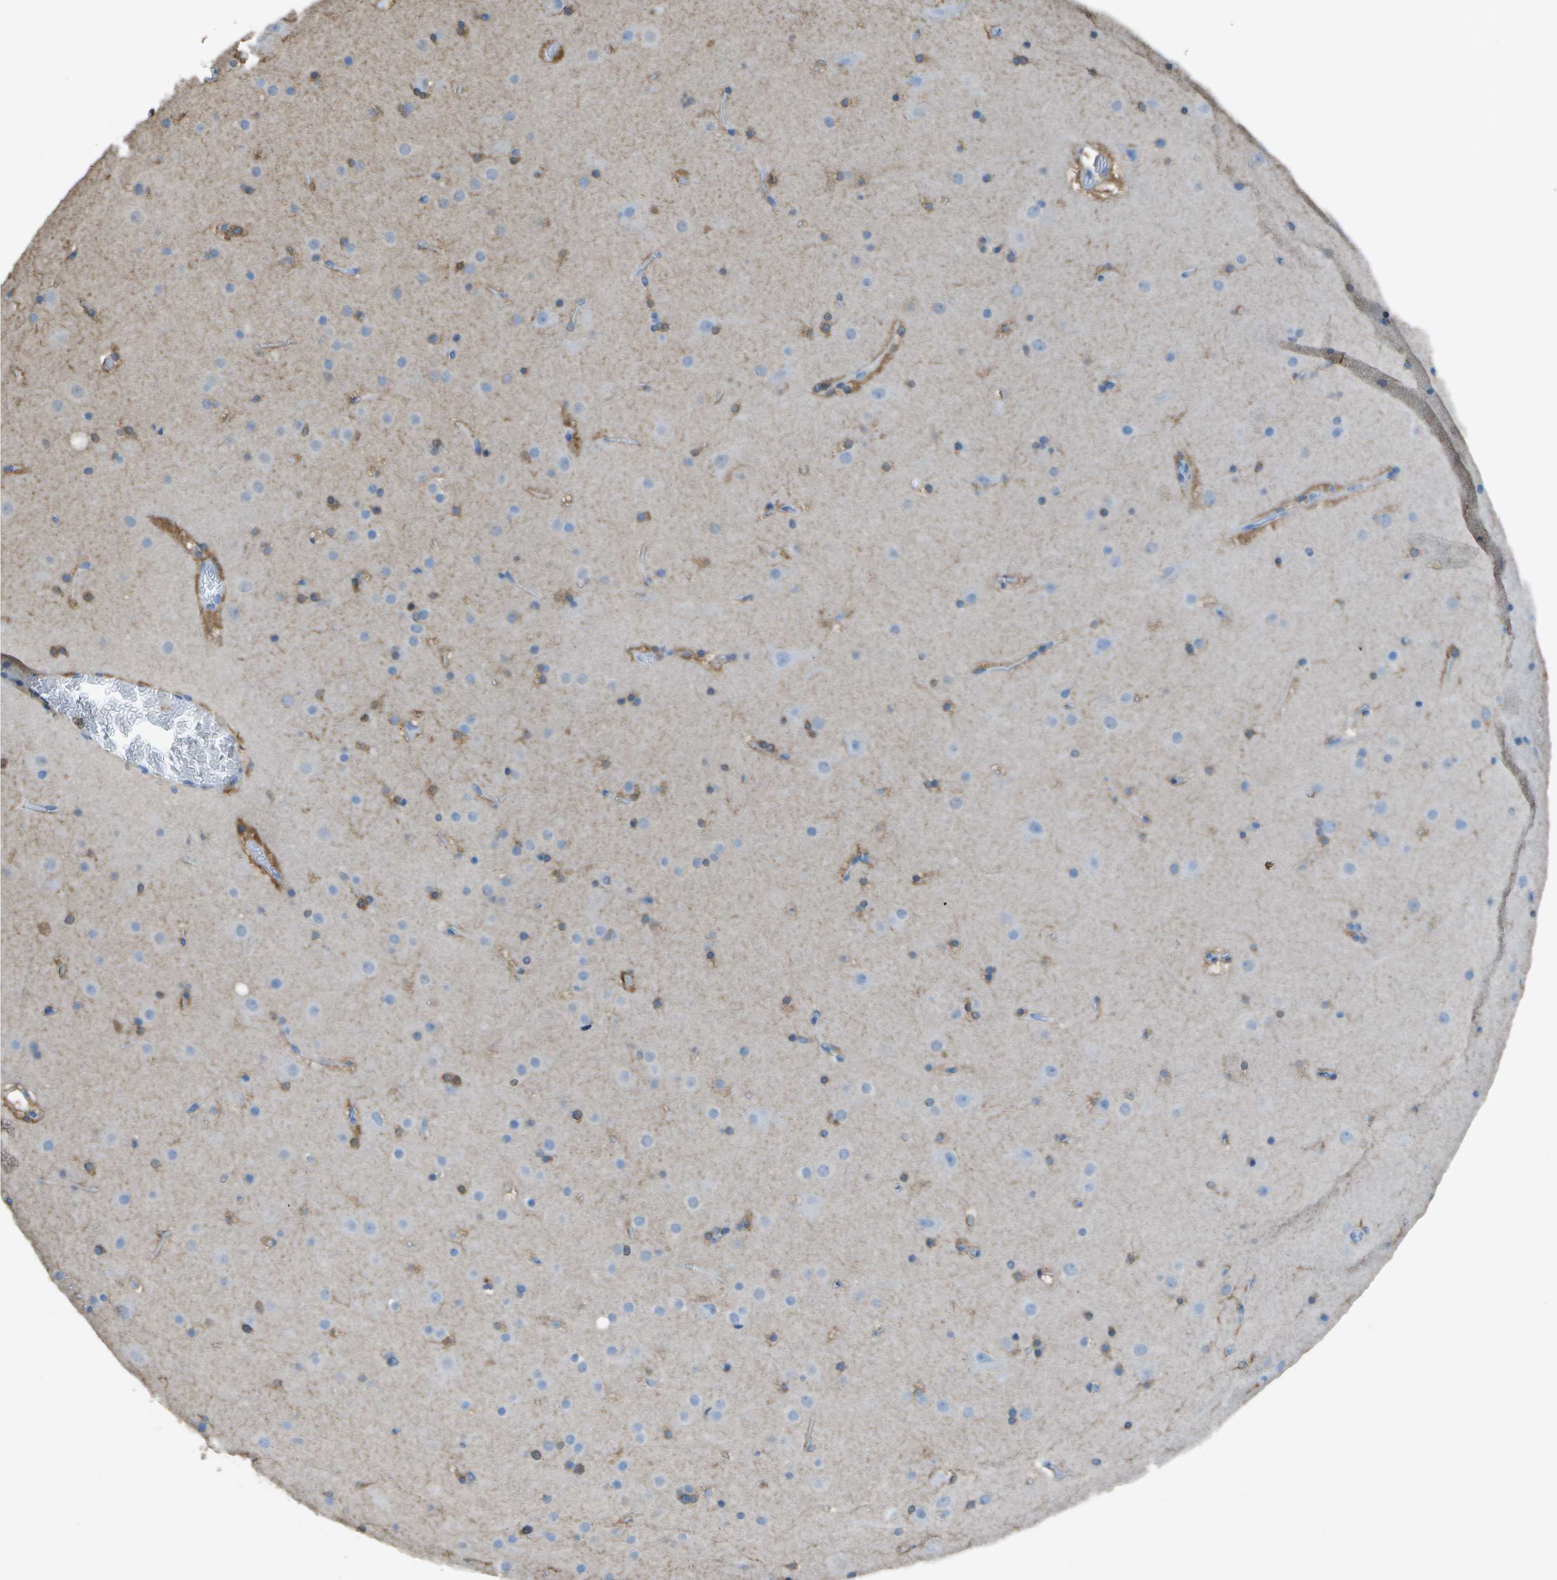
{"staining": {"intensity": "moderate", "quantity": ">75%", "location": "cytoplasmic/membranous"}, "tissue": "cerebral cortex", "cell_type": "Endothelial cells", "image_type": "normal", "snomed": [{"axis": "morphology", "description": "Normal tissue, NOS"}, {"axis": "topography", "description": "Cerebral cortex"}], "caption": "Endothelial cells reveal moderate cytoplasmic/membranous staining in approximately >75% of cells in benign cerebral cortex.", "gene": "CYP4F11", "patient": {"sex": "male", "age": 57}}